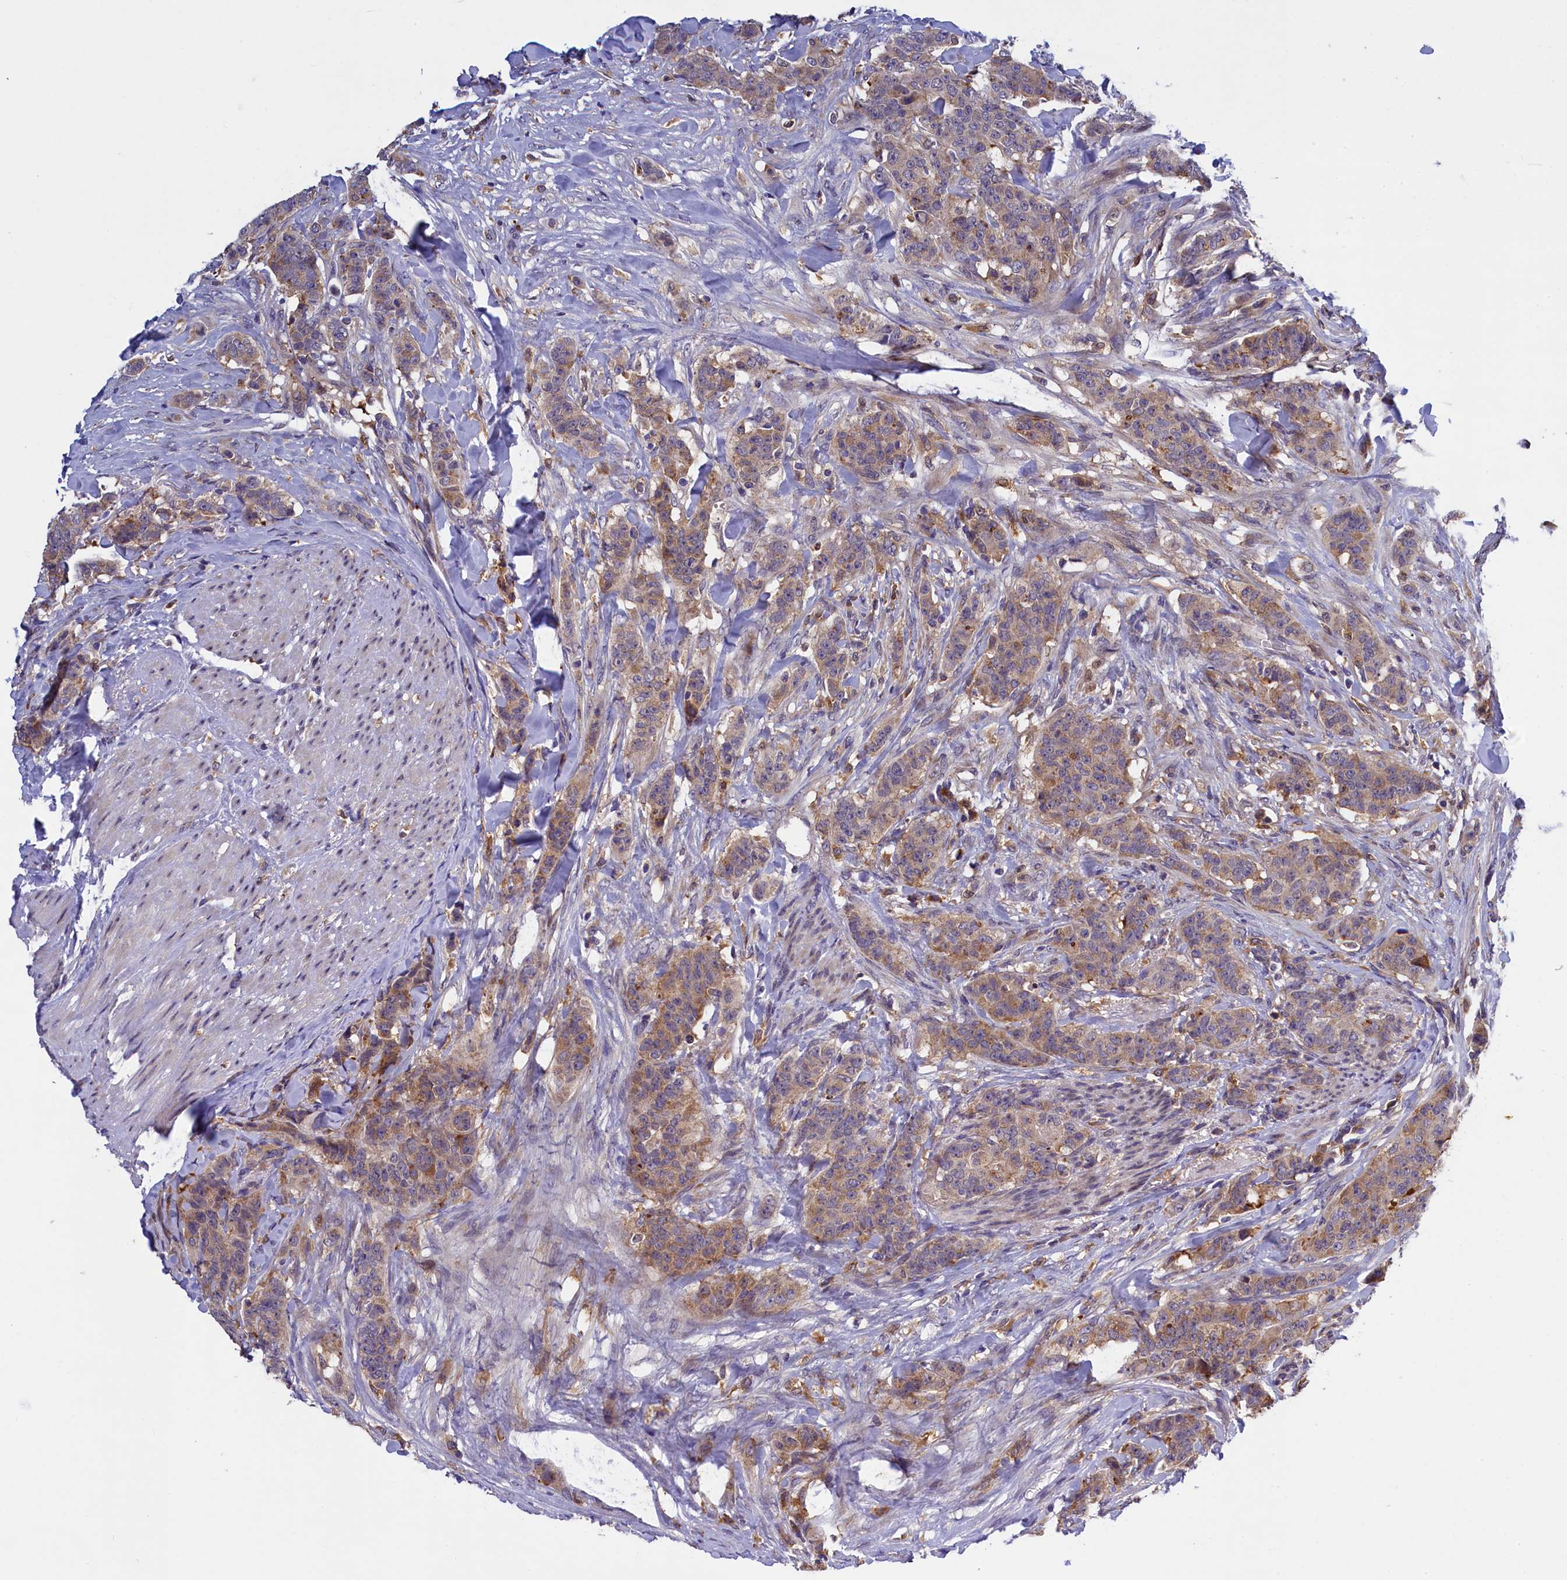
{"staining": {"intensity": "weak", "quantity": ">75%", "location": "cytoplasmic/membranous"}, "tissue": "breast cancer", "cell_type": "Tumor cells", "image_type": "cancer", "snomed": [{"axis": "morphology", "description": "Duct carcinoma"}, {"axis": "topography", "description": "Breast"}], "caption": "Immunohistochemistry (IHC) (DAB) staining of human invasive ductal carcinoma (breast) exhibits weak cytoplasmic/membranous protein staining in approximately >75% of tumor cells.", "gene": "NAIP", "patient": {"sex": "female", "age": 40}}